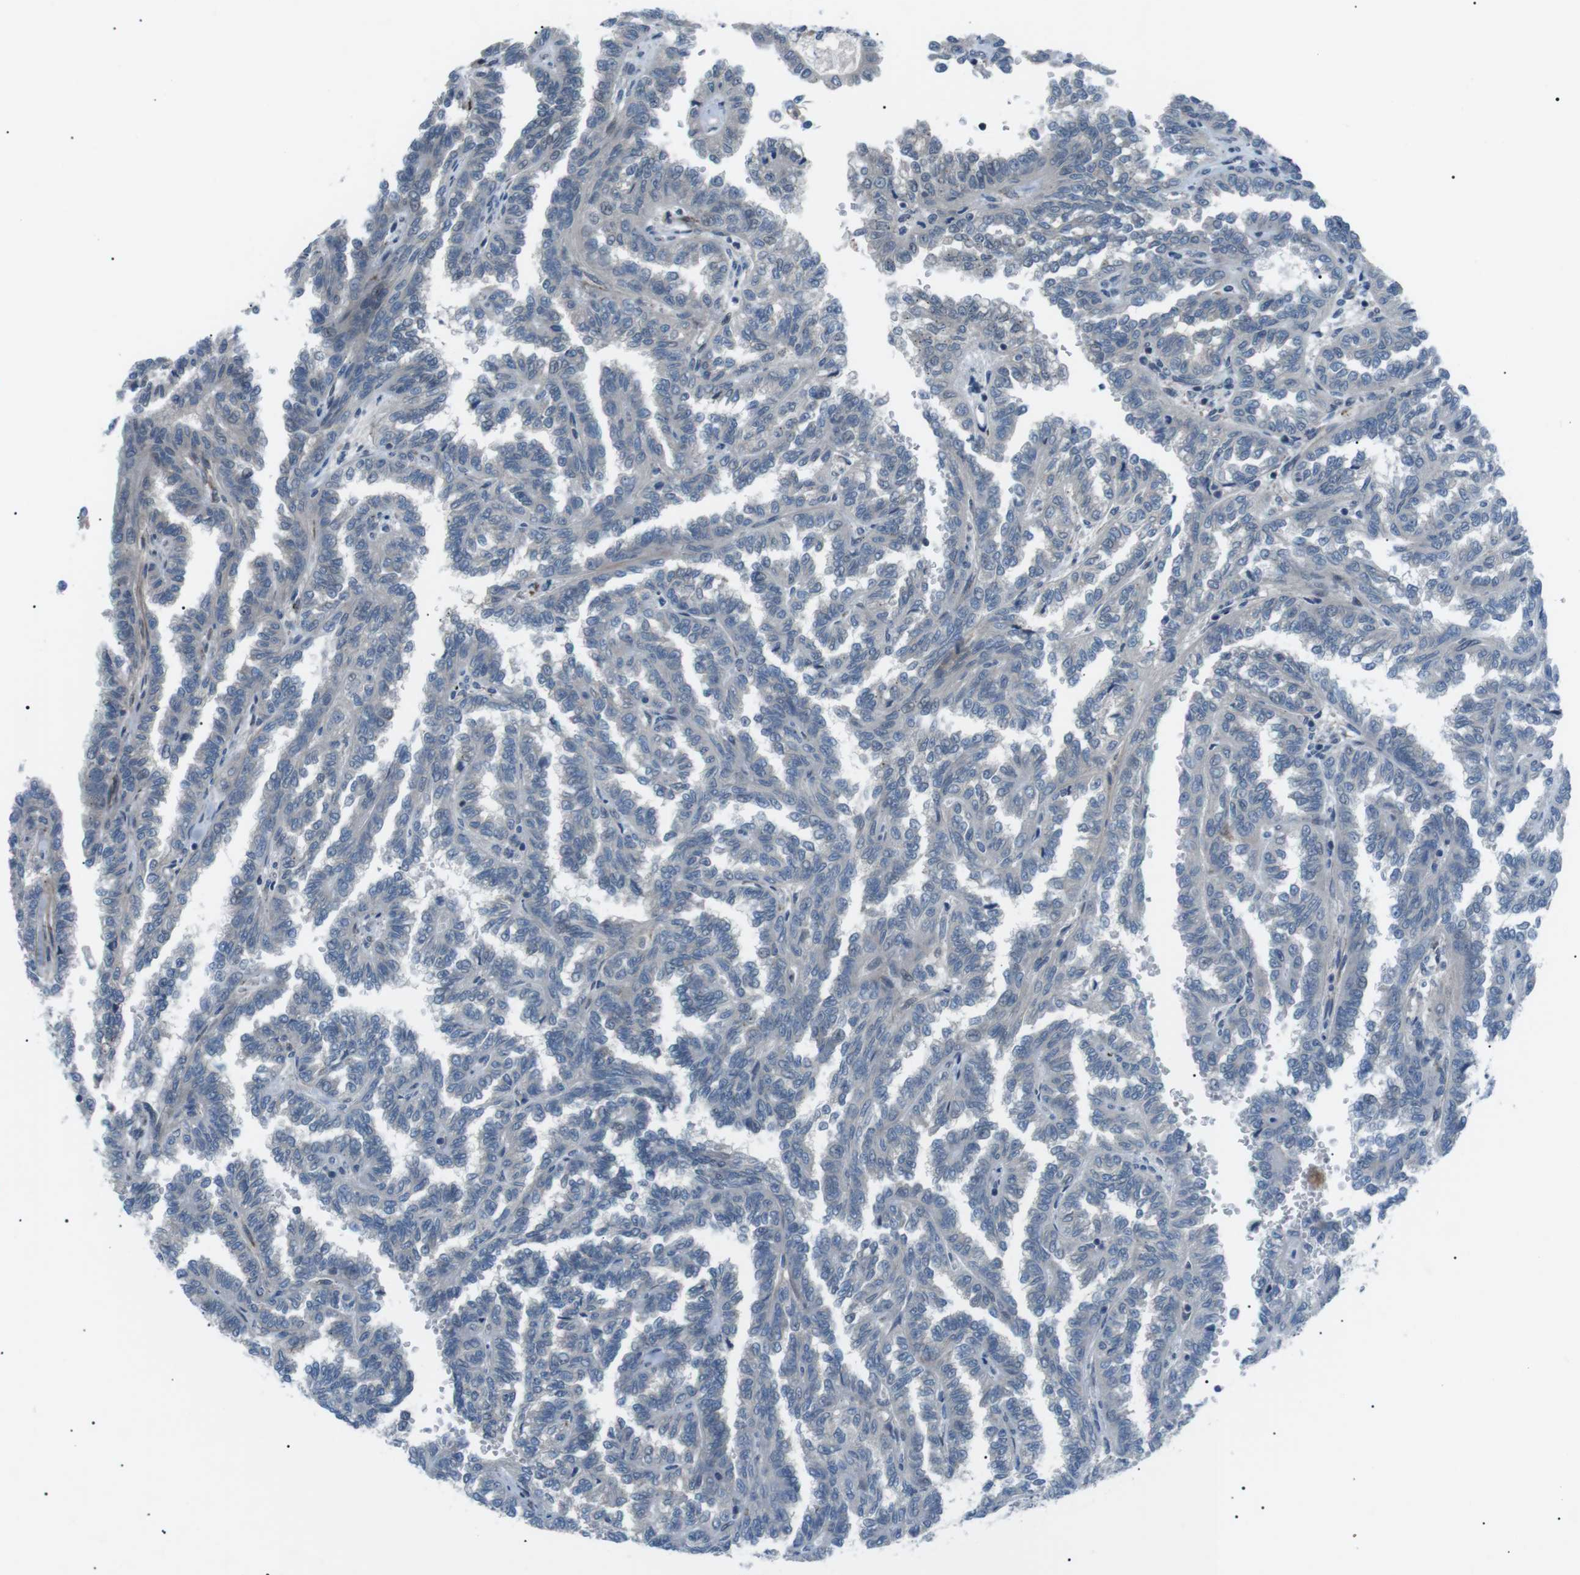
{"staining": {"intensity": "negative", "quantity": "none", "location": "none"}, "tissue": "renal cancer", "cell_type": "Tumor cells", "image_type": "cancer", "snomed": [{"axis": "morphology", "description": "Inflammation, NOS"}, {"axis": "morphology", "description": "Adenocarcinoma, NOS"}, {"axis": "topography", "description": "Kidney"}], "caption": "Immunohistochemistry (IHC) photomicrograph of neoplastic tissue: renal cancer (adenocarcinoma) stained with DAB displays no significant protein staining in tumor cells. (Brightfield microscopy of DAB (3,3'-diaminobenzidine) immunohistochemistry at high magnification).", "gene": "ARID5B", "patient": {"sex": "male", "age": 68}}